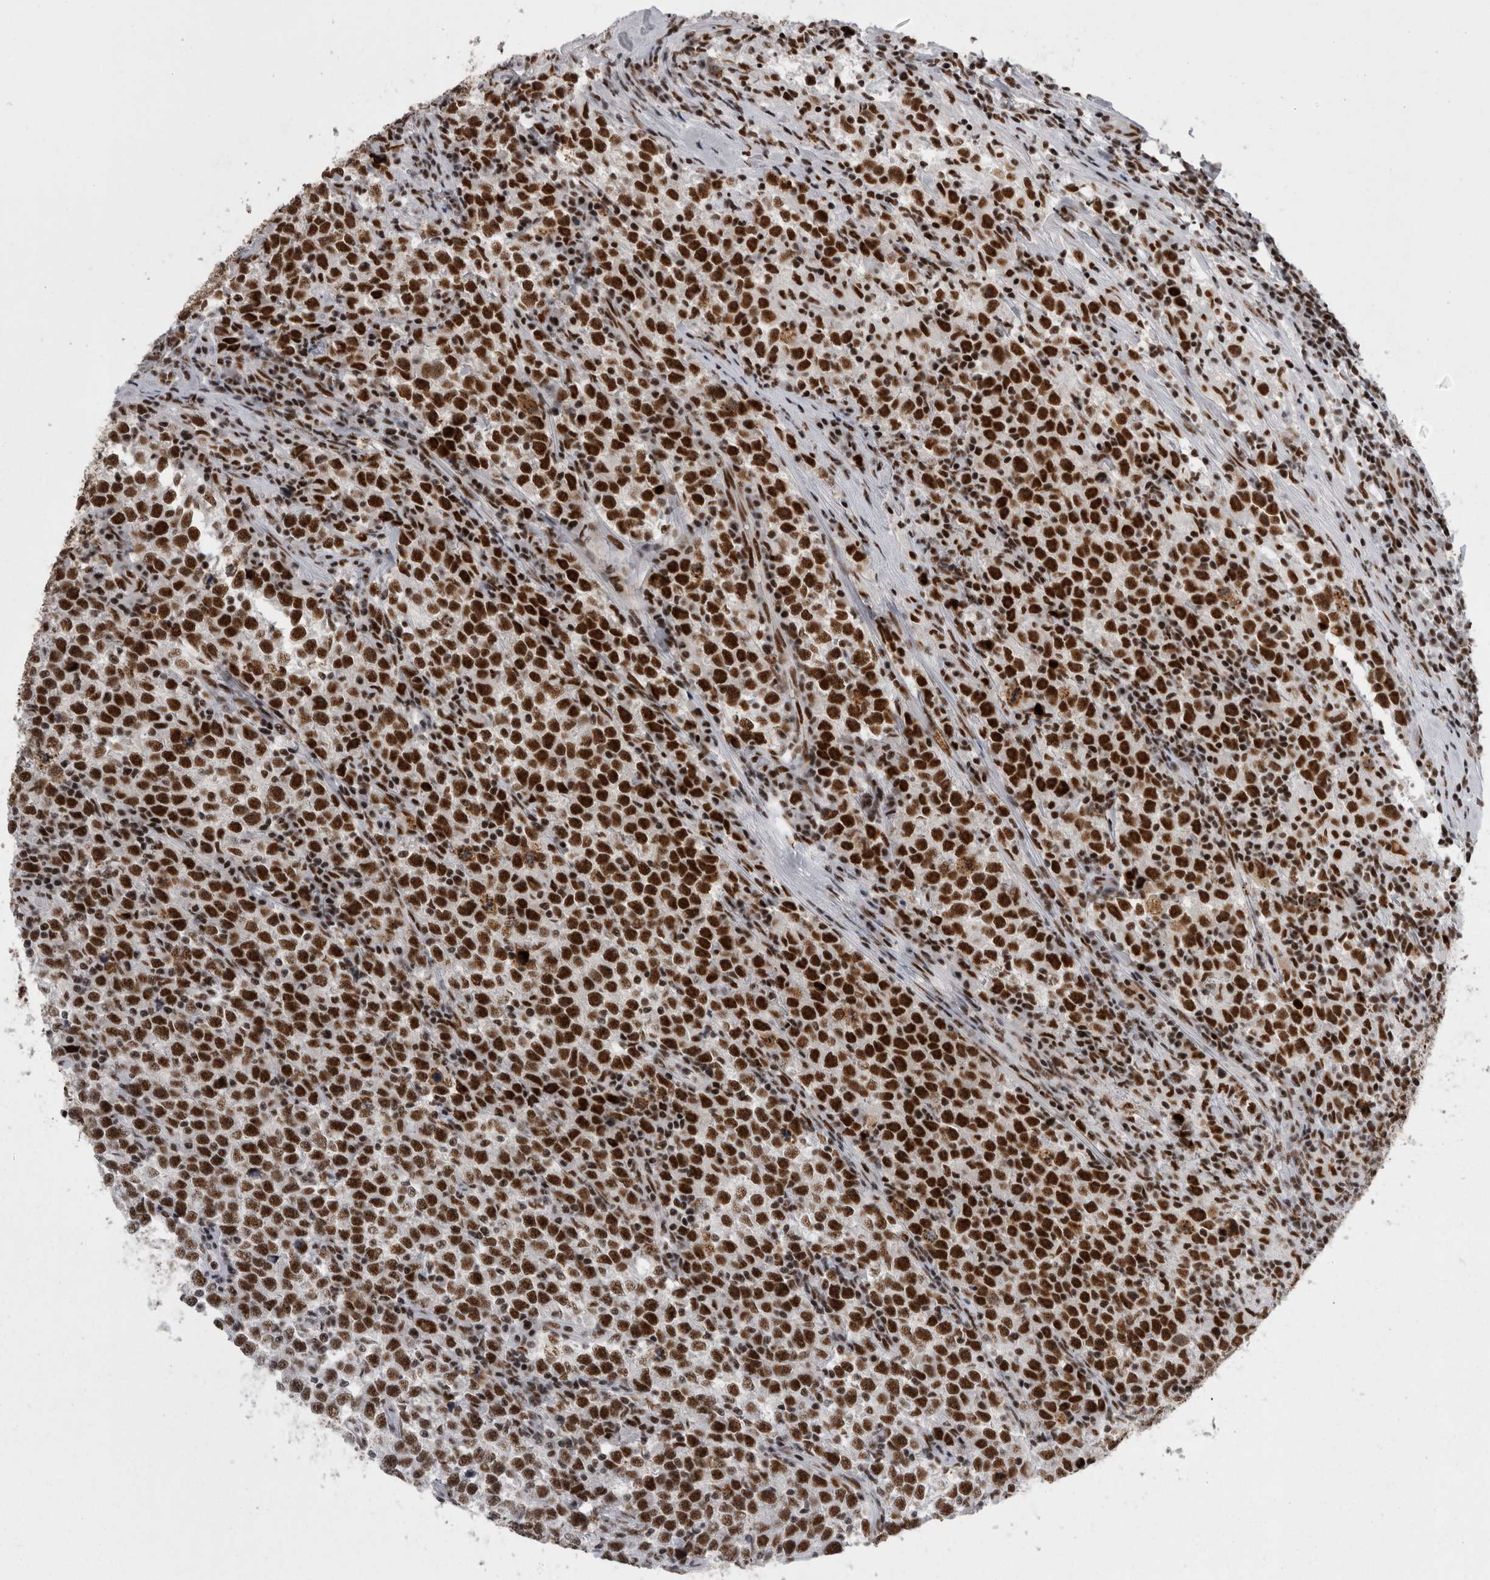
{"staining": {"intensity": "strong", "quantity": ">75%", "location": "nuclear"}, "tissue": "testis cancer", "cell_type": "Tumor cells", "image_type": "cancer", "snomed": [{"axis": "morphology", "description": "Normal tissue, NOS"}, {"axis": "morphology", "description": "Seminoma, NOS"}, {"axis": "topography", "description": "Testis"}], "caption": "A brown stain labels strong nuclear positivity of a protein in testis cancer (seminoma) tumor cells. (DAB (3,3'-diaminobenzidine) IHC with brightfield microscopy, high magnification).", "gene": "SNRNP40", "patient": {"sex": "male", "age": 43}}